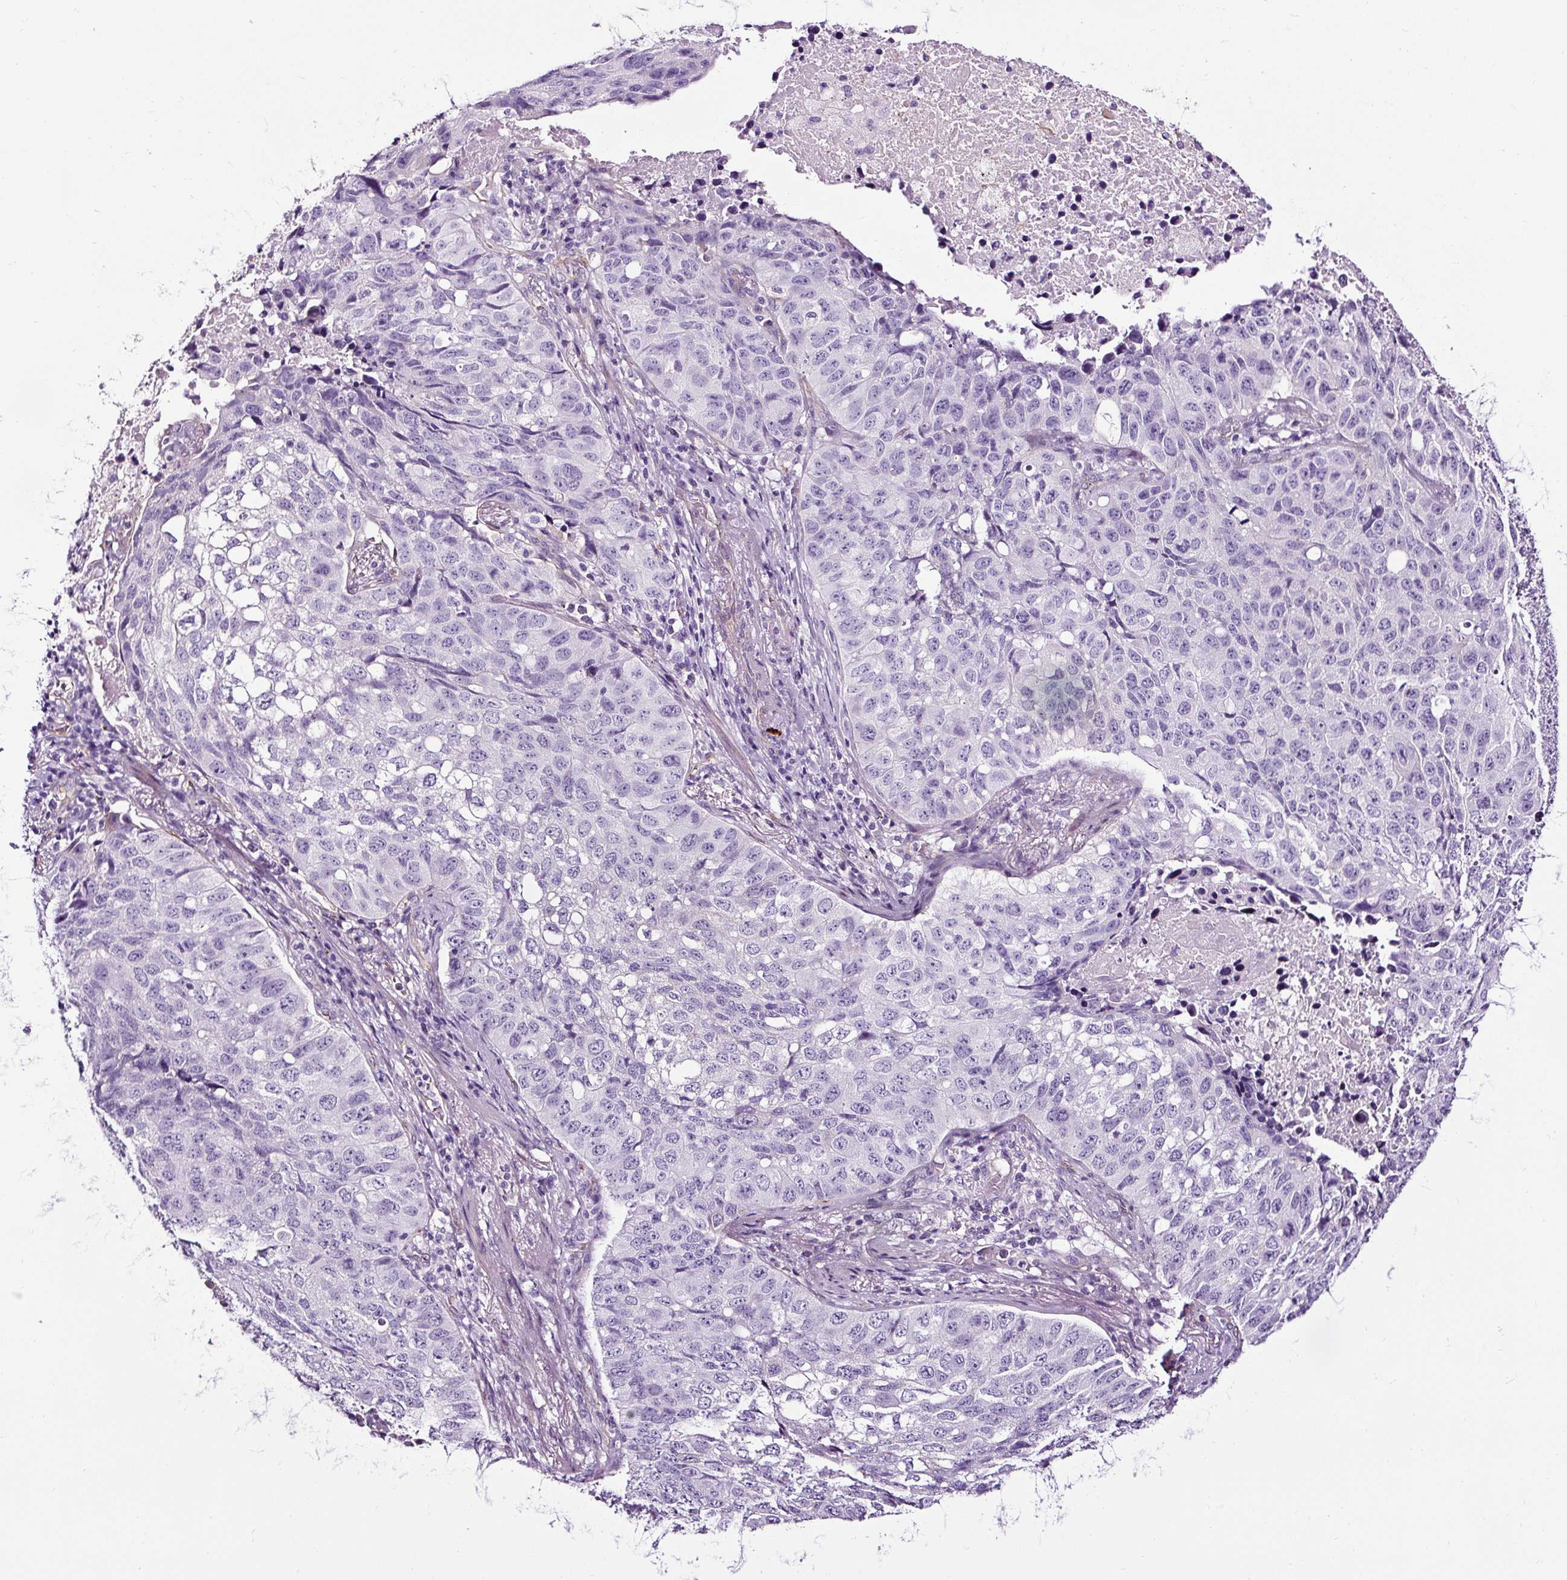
{"staining": {"intensity": "negative", "quantity": "none", "location": "none"}, "tissue": "lung cancer", "cell_type": "Tumor cells", "image_type": "cancer", "snomed": [{"axis": "morphology", "description": "Squamous cell carcinoma, NOS"}, {"axis": "topography", "description": "Lung"}], "caption": "An image of human lung cancer (squamous cell carcinoma) is negative for staining in tumor cells. (DAB IHC with hematoxylin counter stain).", "gene": "SLC7A8", "patient": {"sex": "male", "age": 60}}